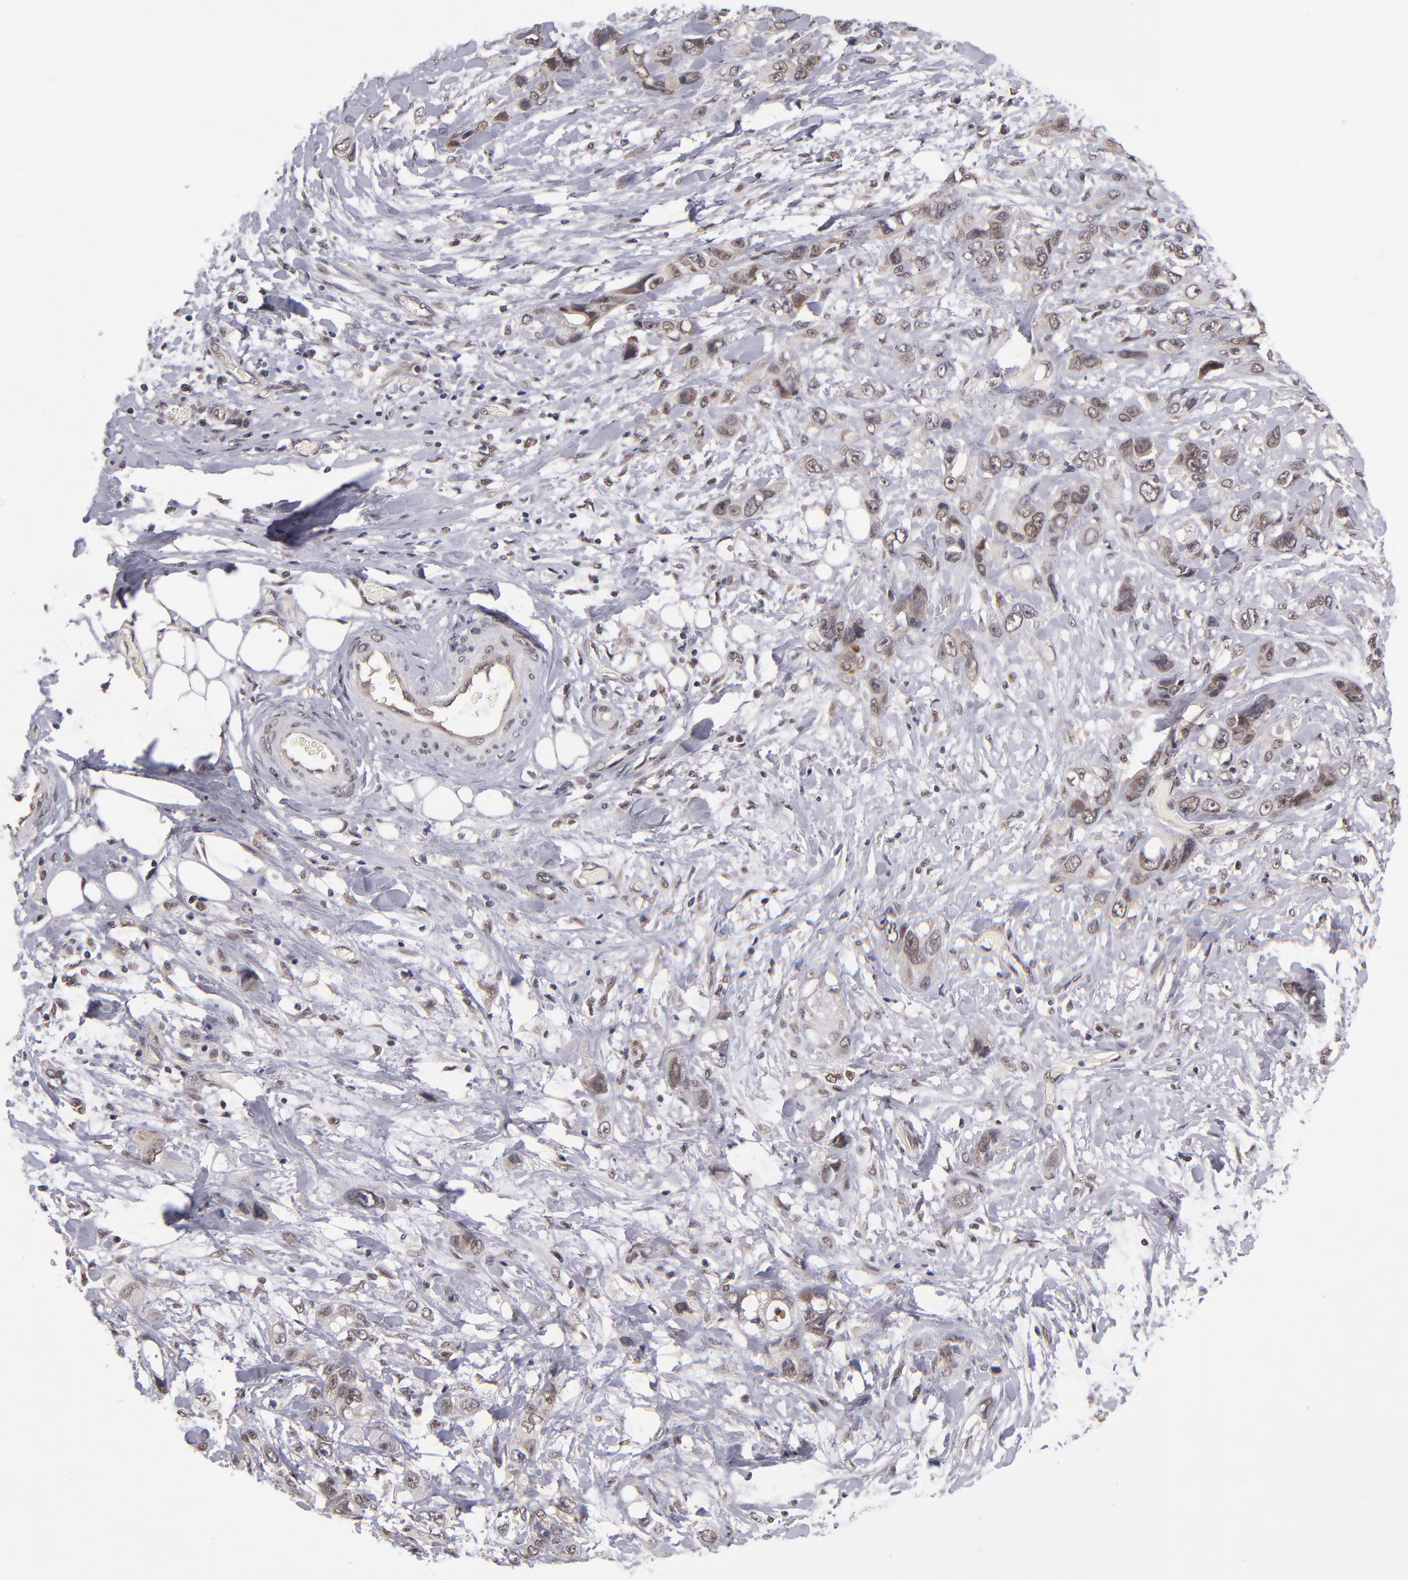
{"staining": {"intensity": "moderate", "quantity": "25%-75%", "location": "cytoplasmic/membranous,nuclear"}, "tissue": "stomach cancer", "cell_type": "Tumor cells", "image_type": "cancer", "snomed": [{"axis": "morphology", "description": "Adenocarcinoma, NOS"}, {"axis": "topography", "description": "Stomach, upper"}], "caption": "Protein staining of stomach cancer (adenocarcinoma) tissue shows moderate cytoplasmic/membranous and nuclear staining in about 25%-75% of tumor cells.", "gene": "EP300", "patient": {"sex": "male", "age": 47}}